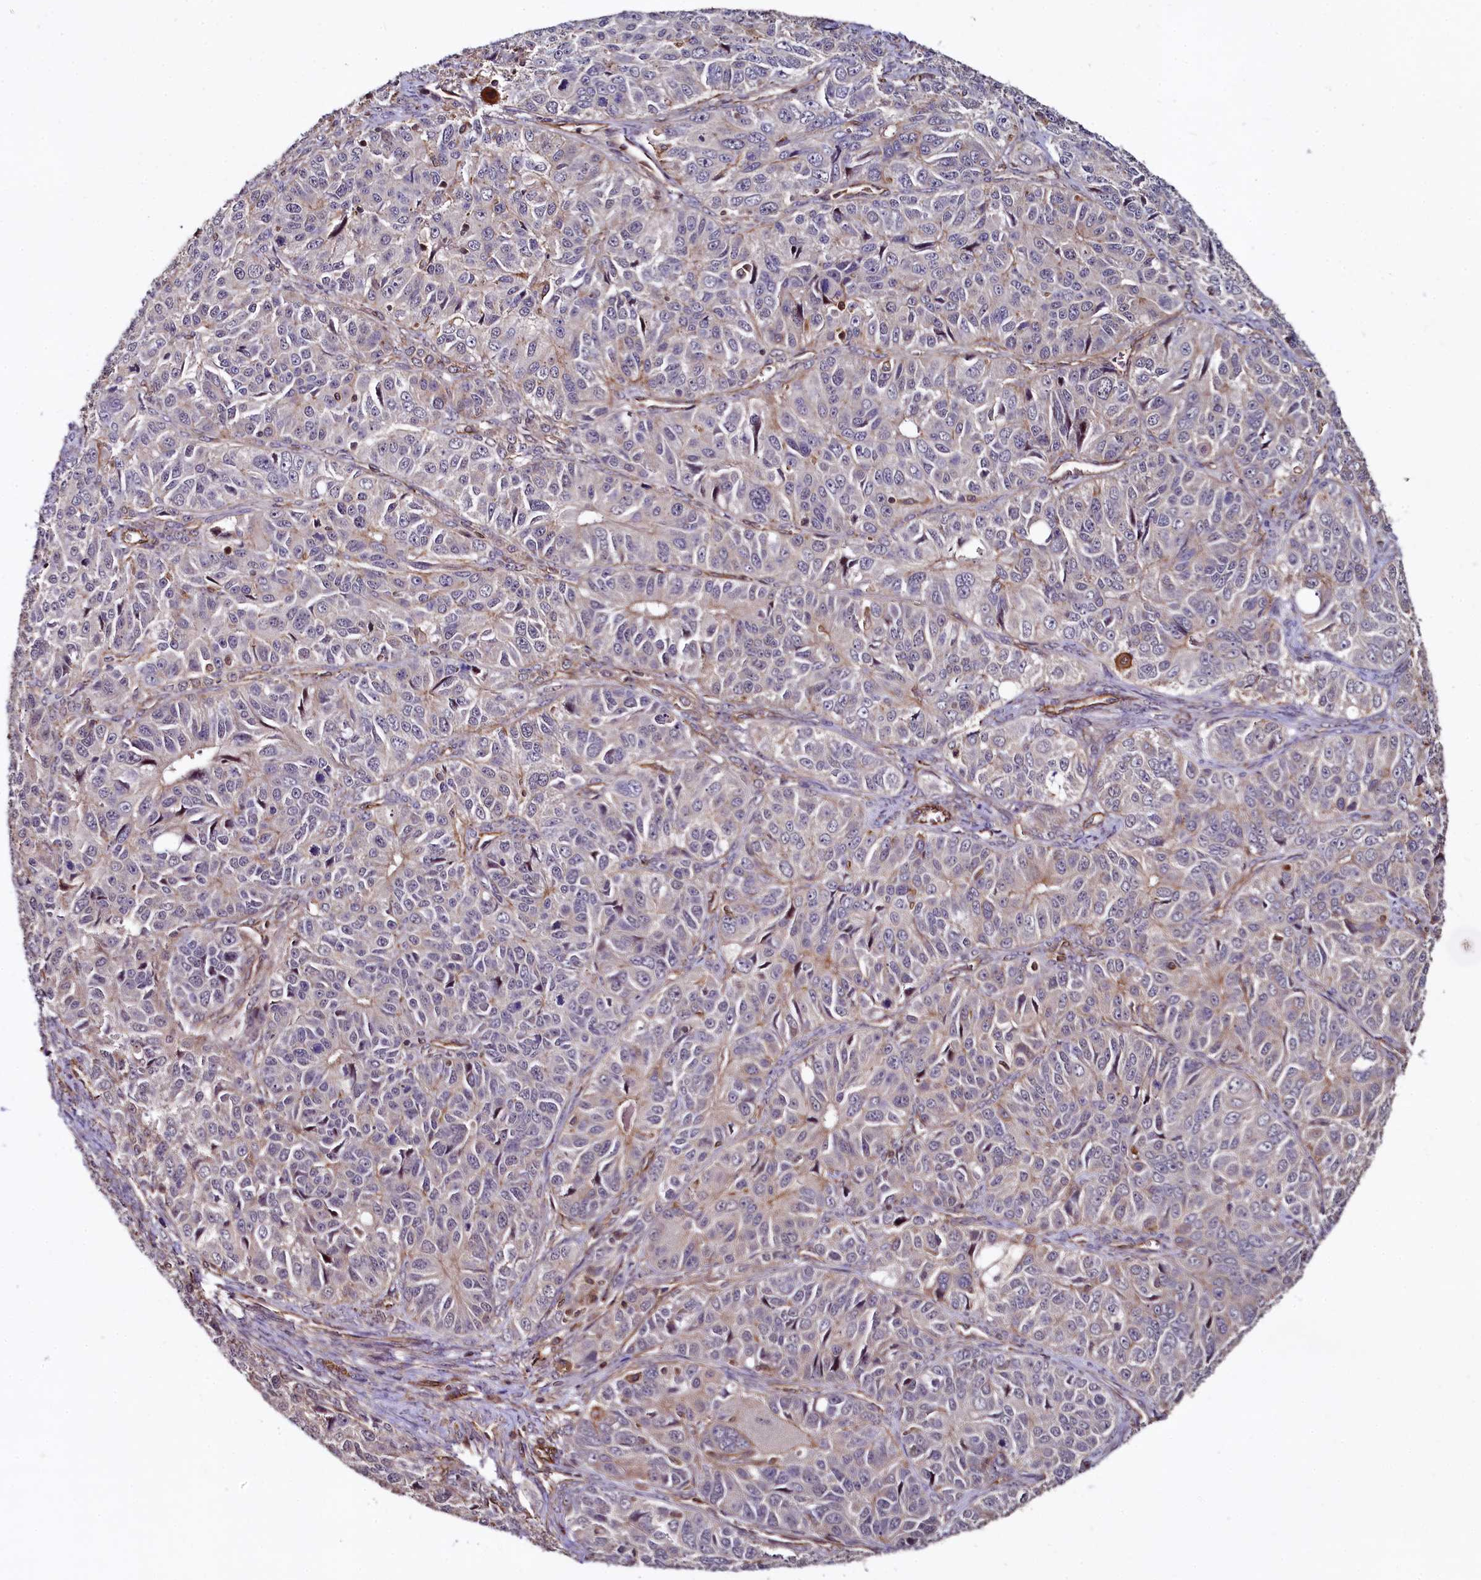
{"staining": {"intensity": "negative", "quantity": "none", "location": "none"}, "tissue": "ovarian cancer", "cell_type": "Tumor cells", "image_type": "cancer", "snomed": [{"axis": "morphology", "description": "Carcinoma, endometroid"}, {"axis": "topography", "description": "Ovary"}], "caption": "A photomicrograph of human endometroid carcinoma (ovarian) is negative for staining in tumor cells.", "gene": "SVIP", "patient": {"sex": "female", "age": 51}}